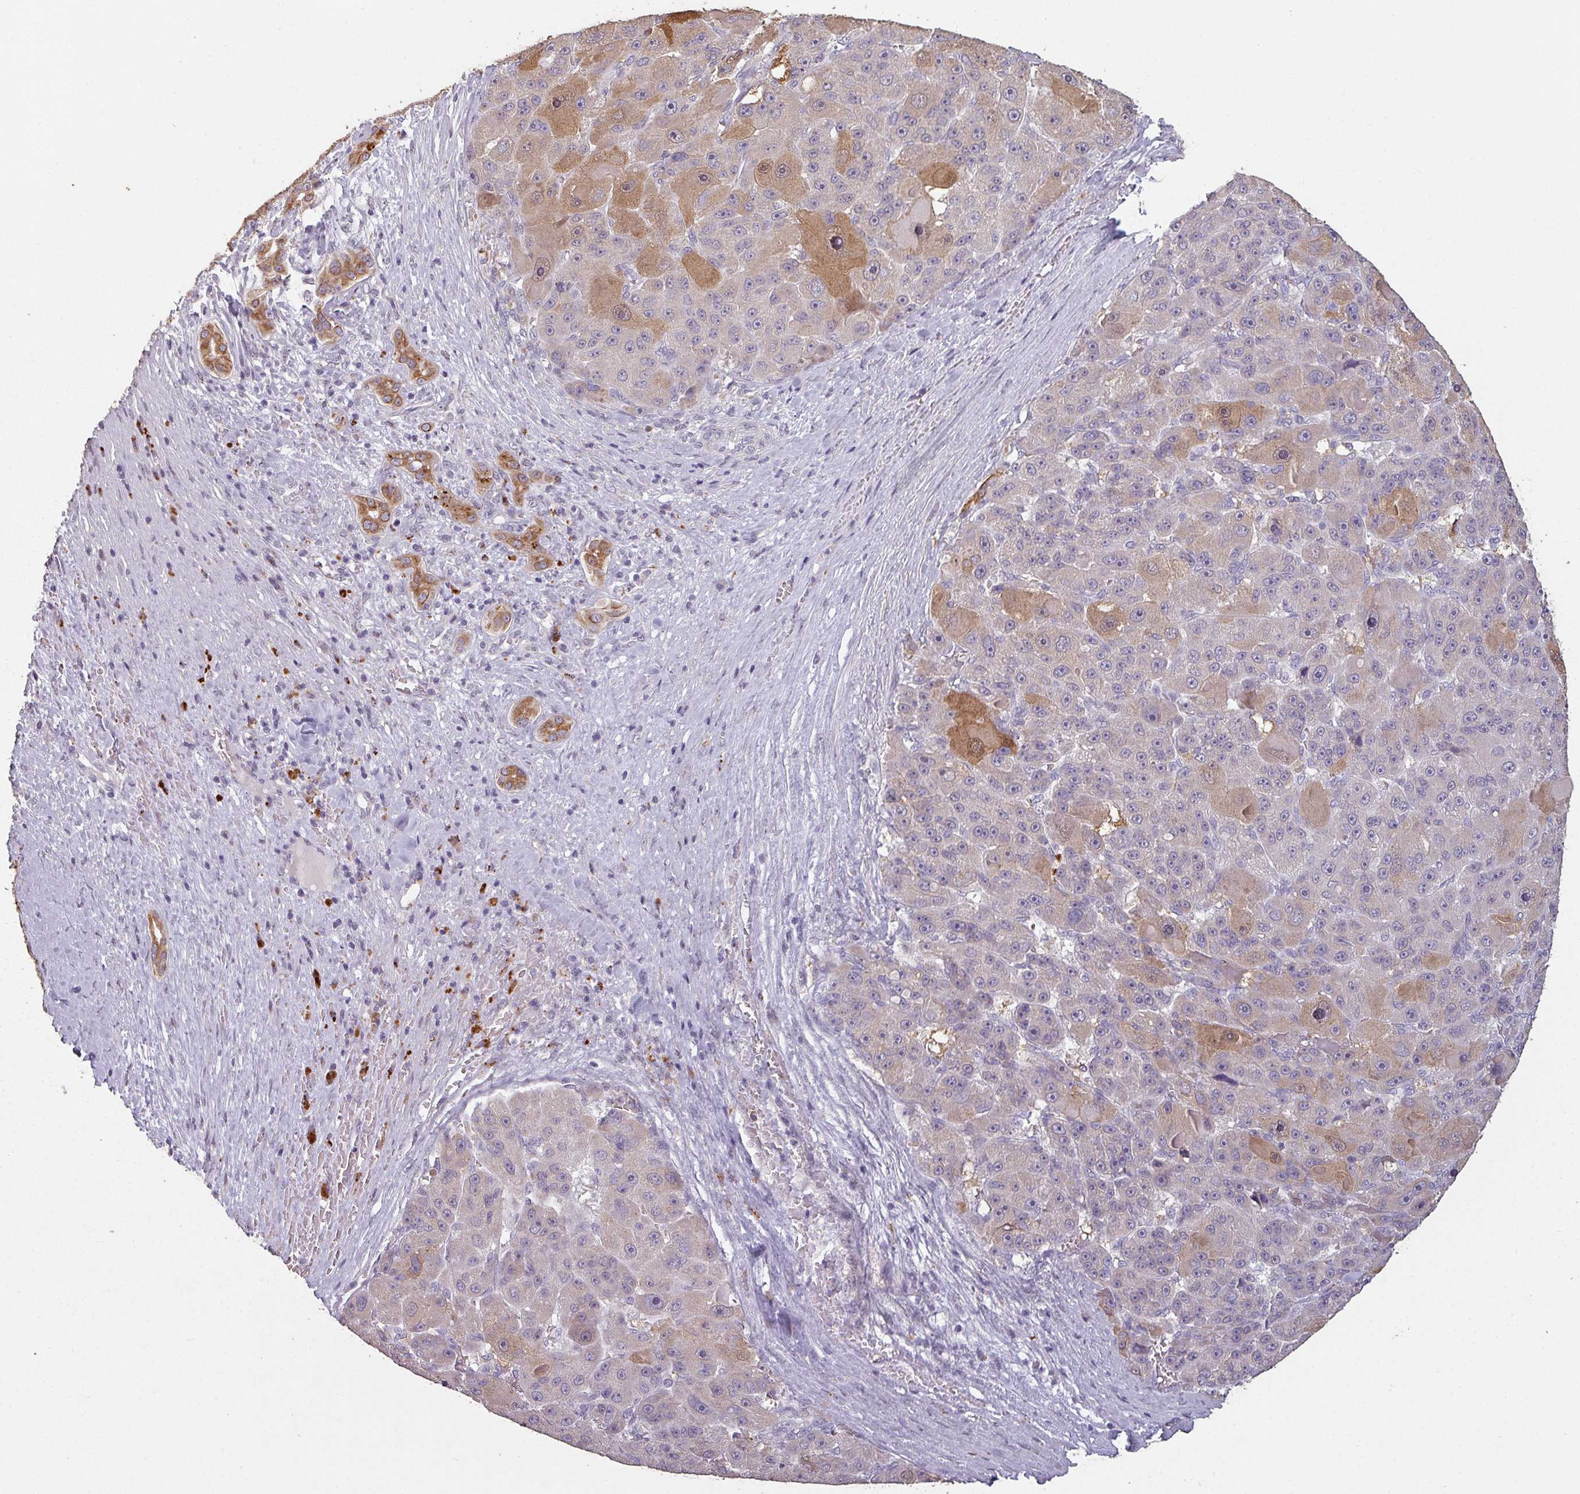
{"staining": {"intensity": "moderate", "quantity": "25%-75%", "location": "cytoplasmic/membranous"}, "tissue": "liver cancer", "cell_type": "Tumor cells", "image_type": "cancer", "snomed": [{"axis": "morphology", "description": "Carcinoma, Hepatocellular, NOS"}, {"axis": "topography", "description": "Liver"}], "caption": "This is an image of IHC staining of hepatocellular carcinoma (liver), which shows moderate expression in the cytoplasmic/membranous of tumor cells.", "gene": "LYPLA1", "patient": {"sex": "male", "age": 76}}